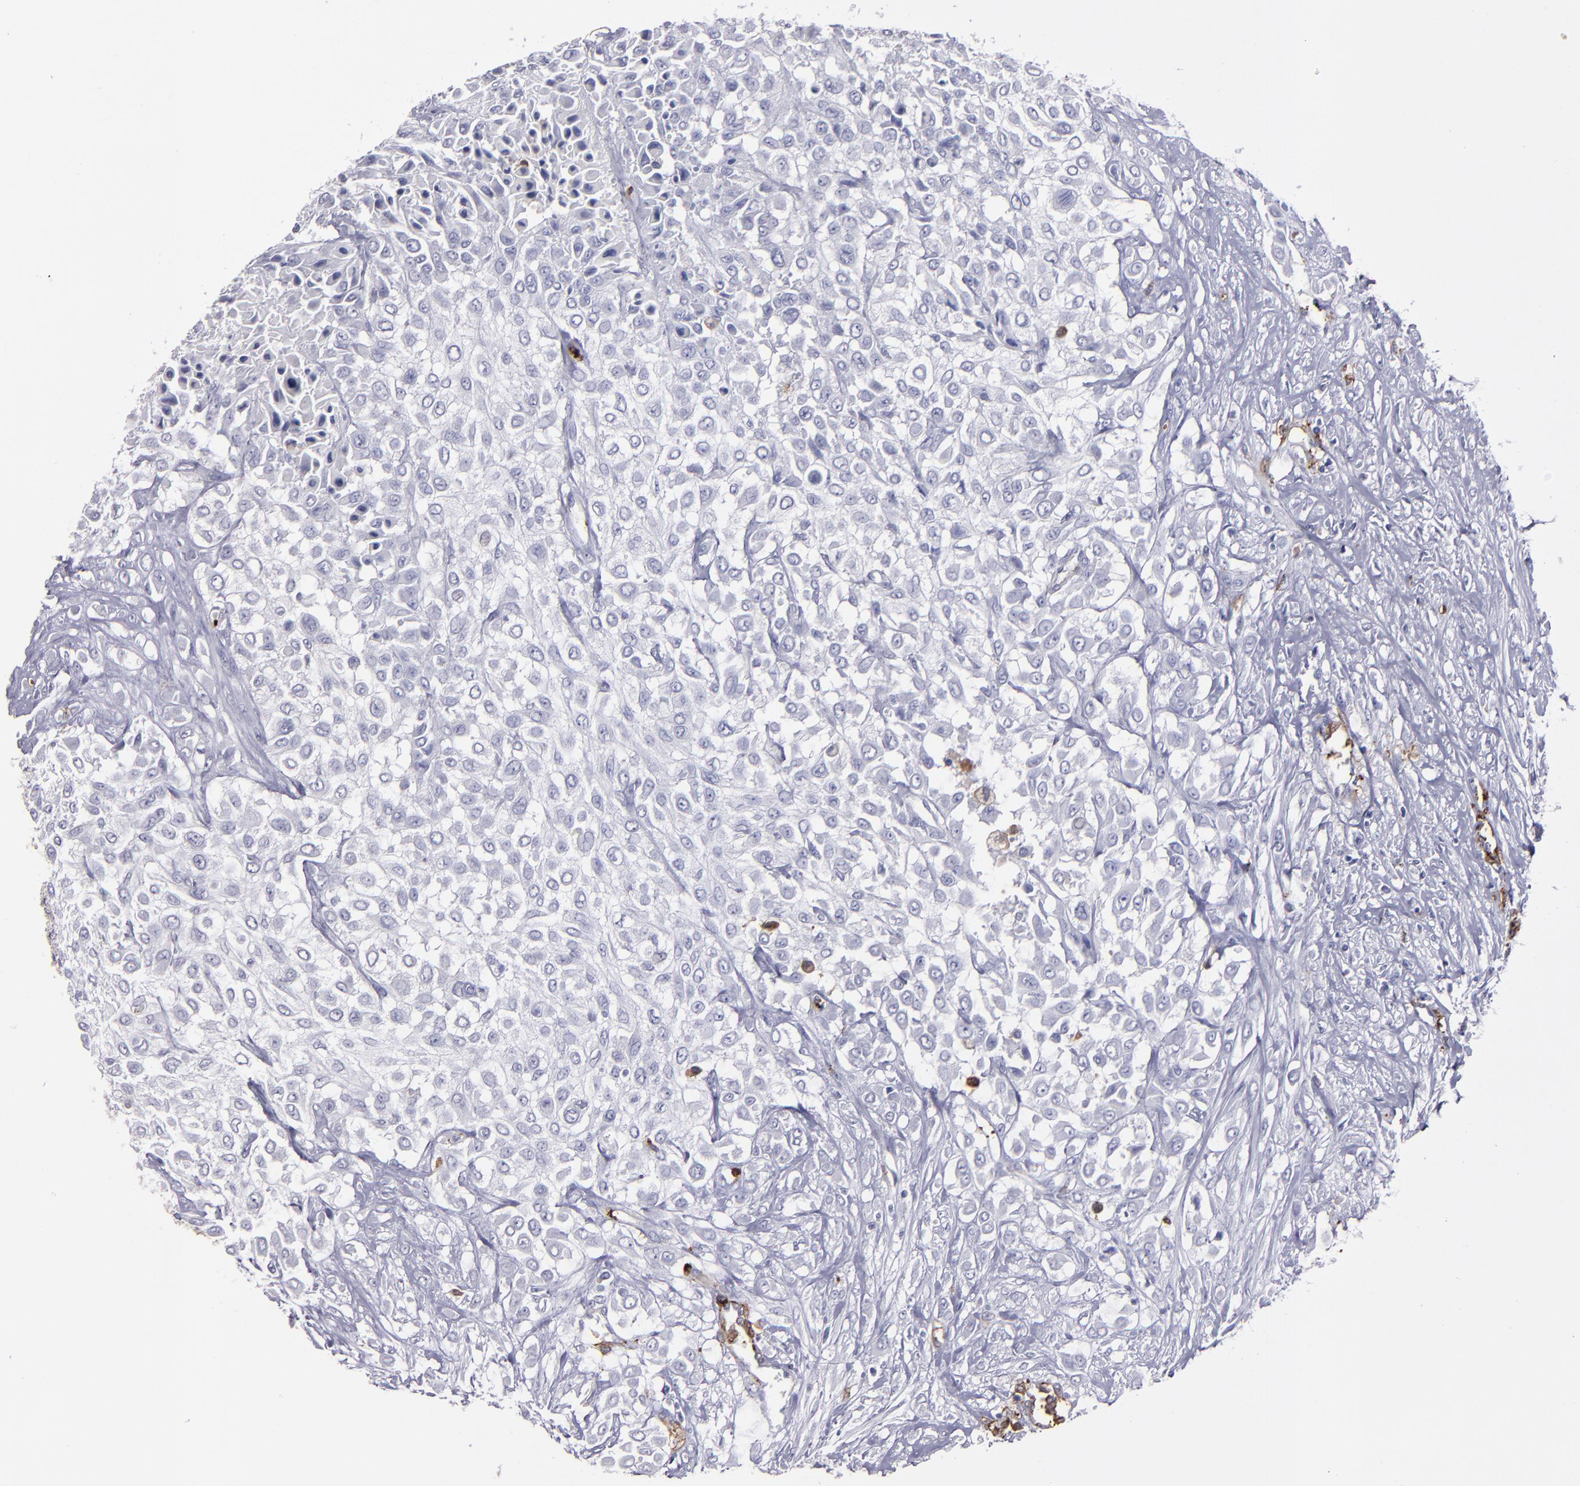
{"staining": {"intensity": "negative", "quantity": "none", "location": "none"}, "tissue": "urothelial cancer", "cell_type": "Tumor cells", "image_type": "cancer", "snomed": [{"axis": "morphology", "description": "Urothelial carcinoma, High grade"}, {"axis": "topography", "description": "Urinary bladder"}], "caption": "Photomicrograph shows no significant protein staining in tumor cells of urothelial carcinoma (high-grade). (DAB (3,3'-diaminobenzidine) IHC with hematoxylin counter stain).", "gene": "CD36", "patient": {"sex": "male", "age": 57}}